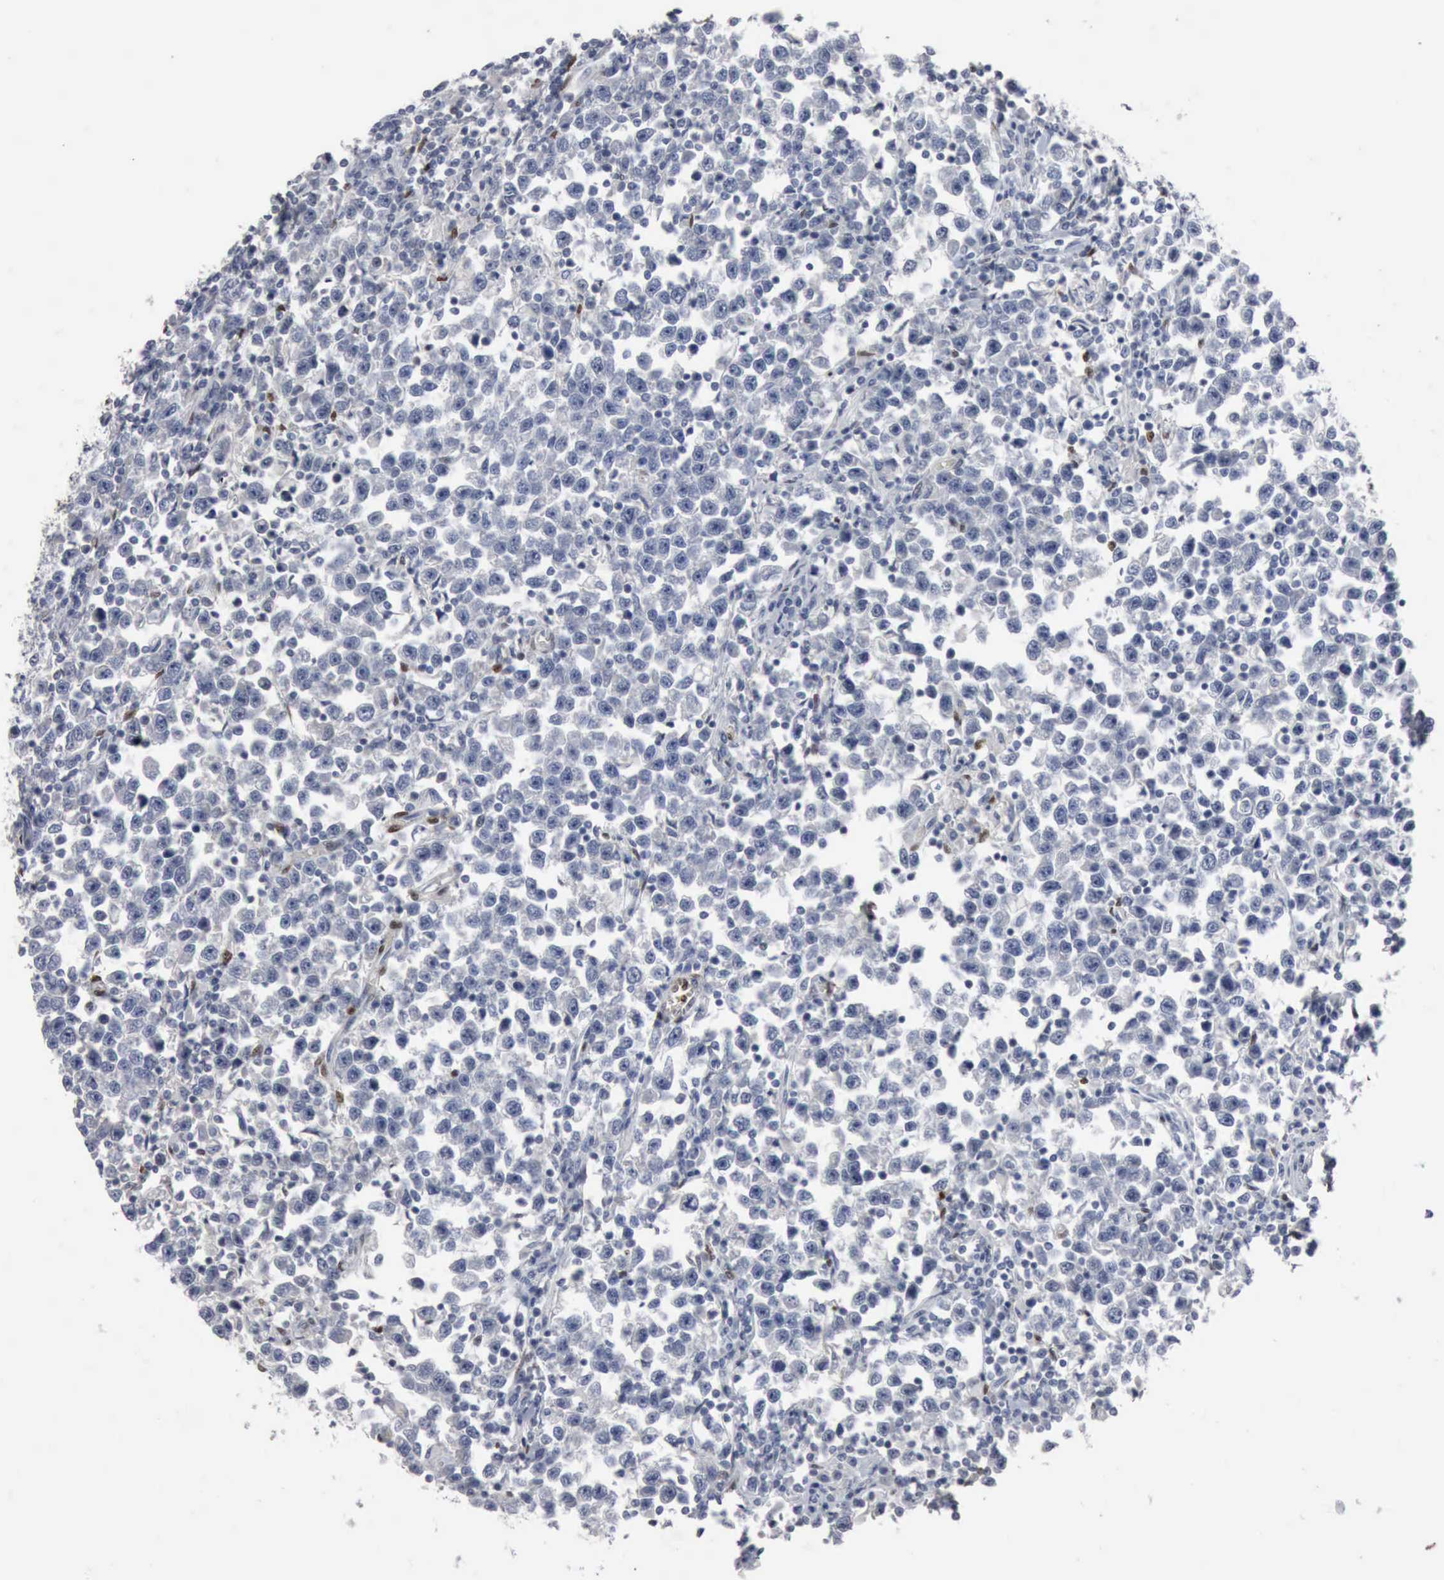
{"staining": {"intensity": "negative", "quantity": "none", "location": "none"}, "tissue": "testis cancer", "cell_type": "Tumor cells", "image_type": "cancer", "snomed": [{"axis": "morphology", "description": "Seminoma, NOS"}, {"axis": "topography", "description": "Testis"}], "caption": "Tumor cells are negative for brown protein staining in testis seminoma.", "gene": "FGF2", "patient": {"sex": "male", "age": 43}}